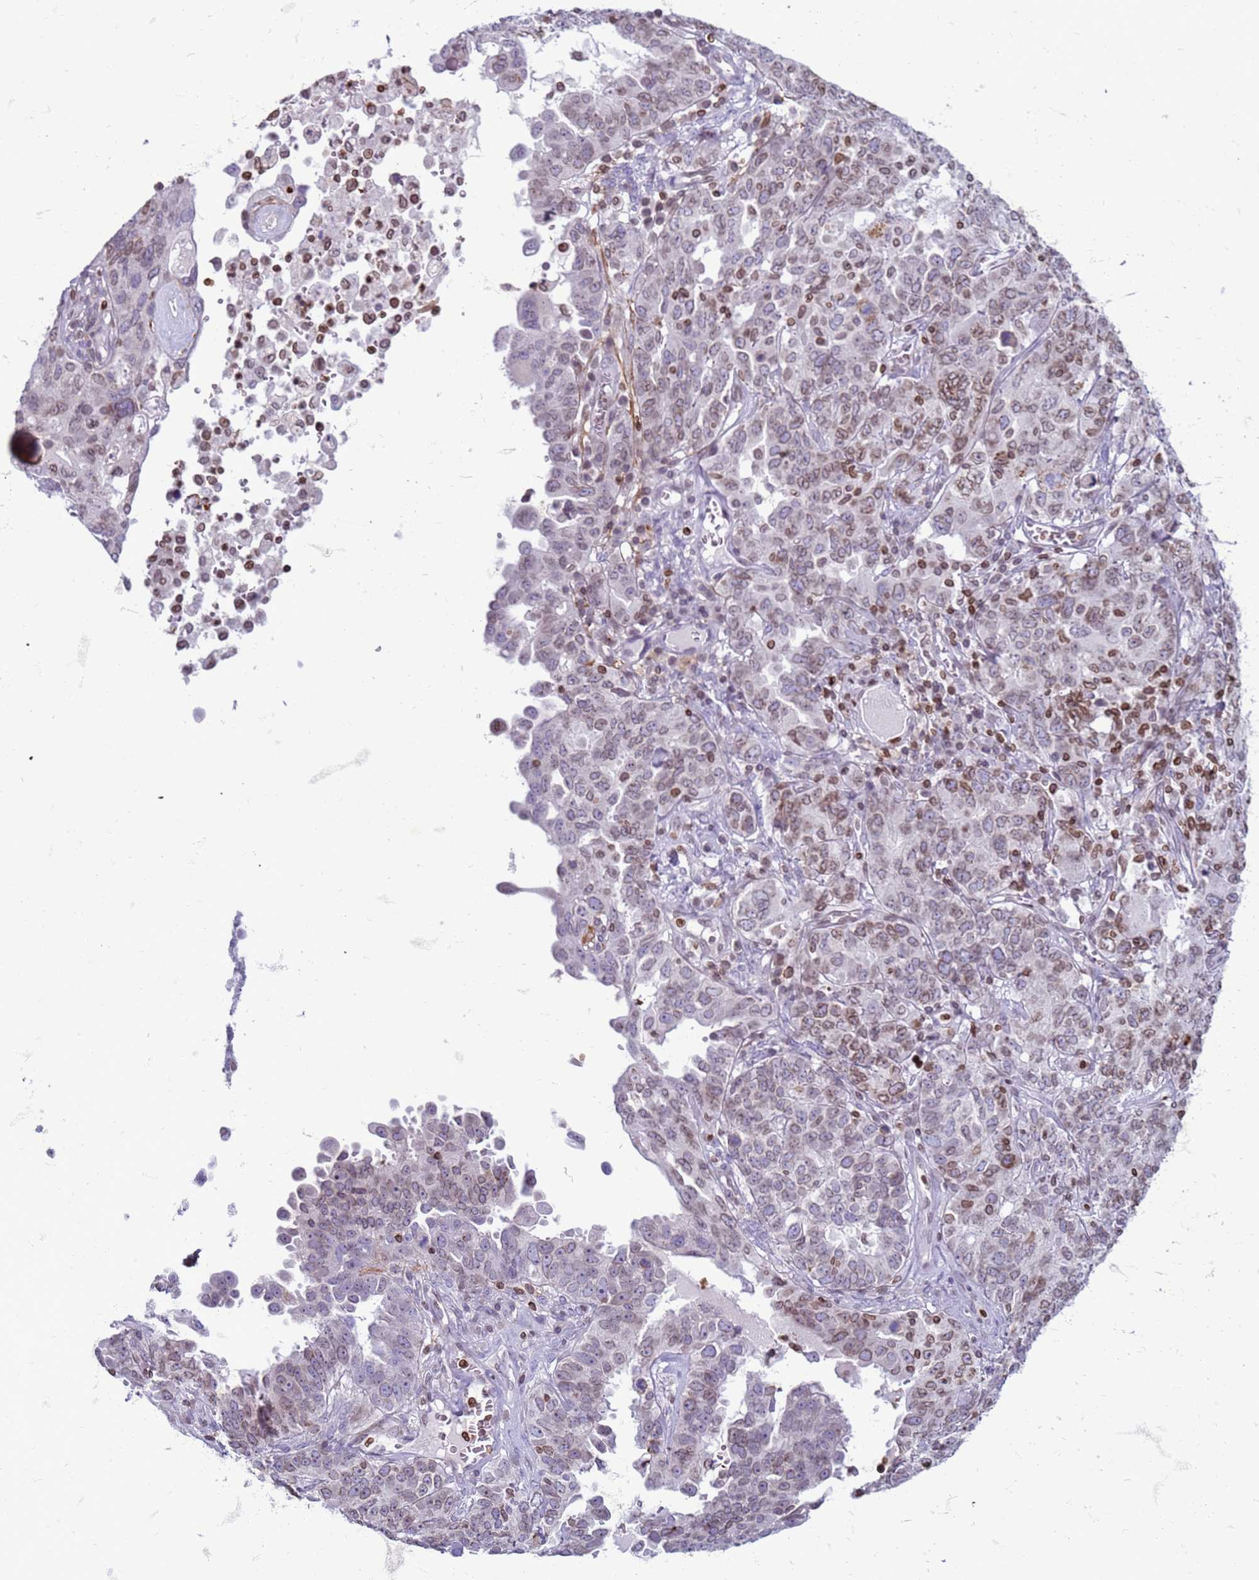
{"staining": {"intensity": "moderate", "quantity": "<25%", "location": "cytoplasmic/membranous,nuclear"}, "tissue": "ovarian cancer", "cell_type": "Tumor cells", "image_type": "cancer", "snomed": [{"axis": "morphology", "description": "Carcinoma, endometroid"}, {"axis": "topography", "description": "Ovary"}], "caption": "Human ovarian cancer stained with a brown dye demonstrates moderate cytoplasmic/membranous and nuclear positive expression in about <25% of tumor cells.", "gene": "METTL25B", "patient": {"sex": "female", "age": 62}}